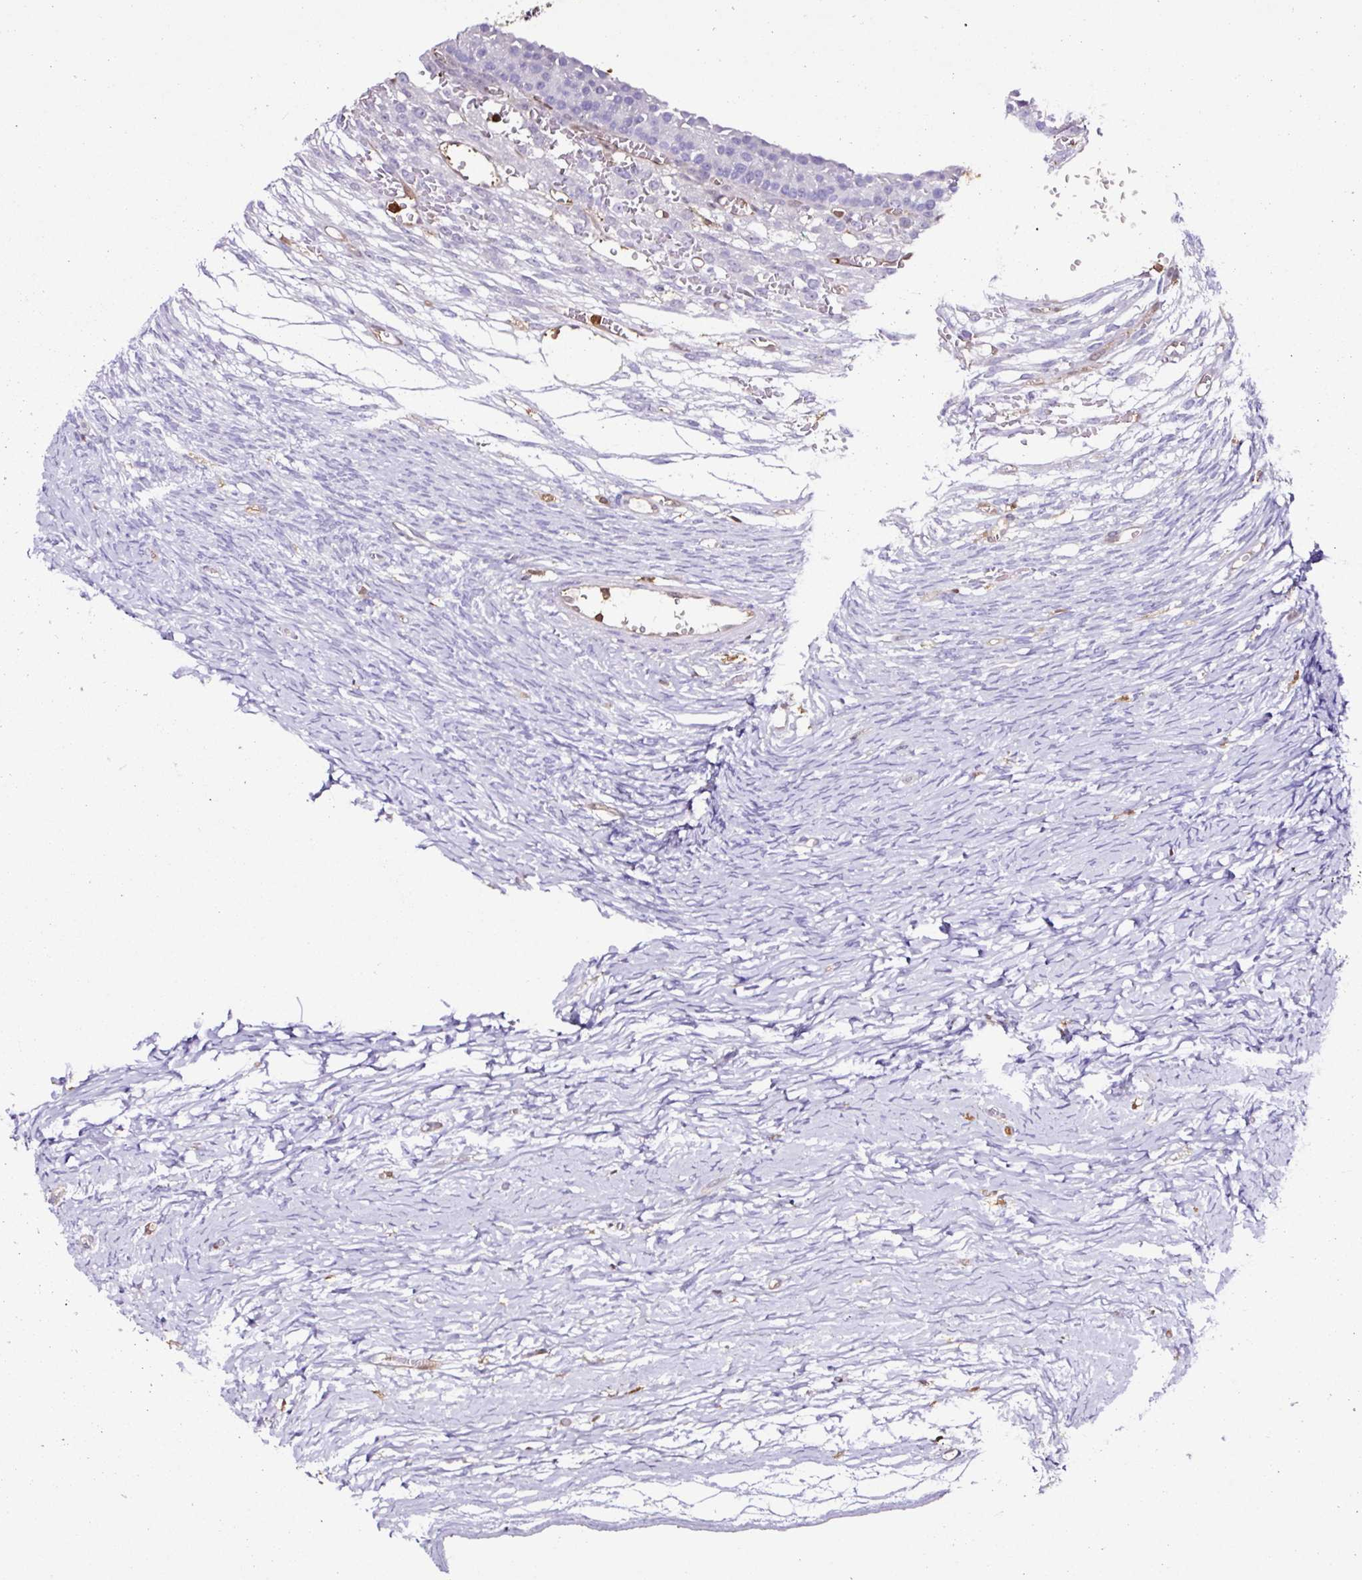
{"staining": {"intensity": "negative", "quantity": "none", "location": "none"}, "tissue": "ovary", "cell_type": "Ovarian stroma cells", "image_type": "normal", "snomed": [{"axis": "morphology", "description": "Normal tissue, NOS"}, {"axis": "topography", "description": "Ovary"}], "caption": "Immunohistochemical staining of normal human ovary demonstrates no significant positivity in ovarian stroma cells.", "gene": "ARHGDIB", "patient": {"sex": "female", "age": 39}}